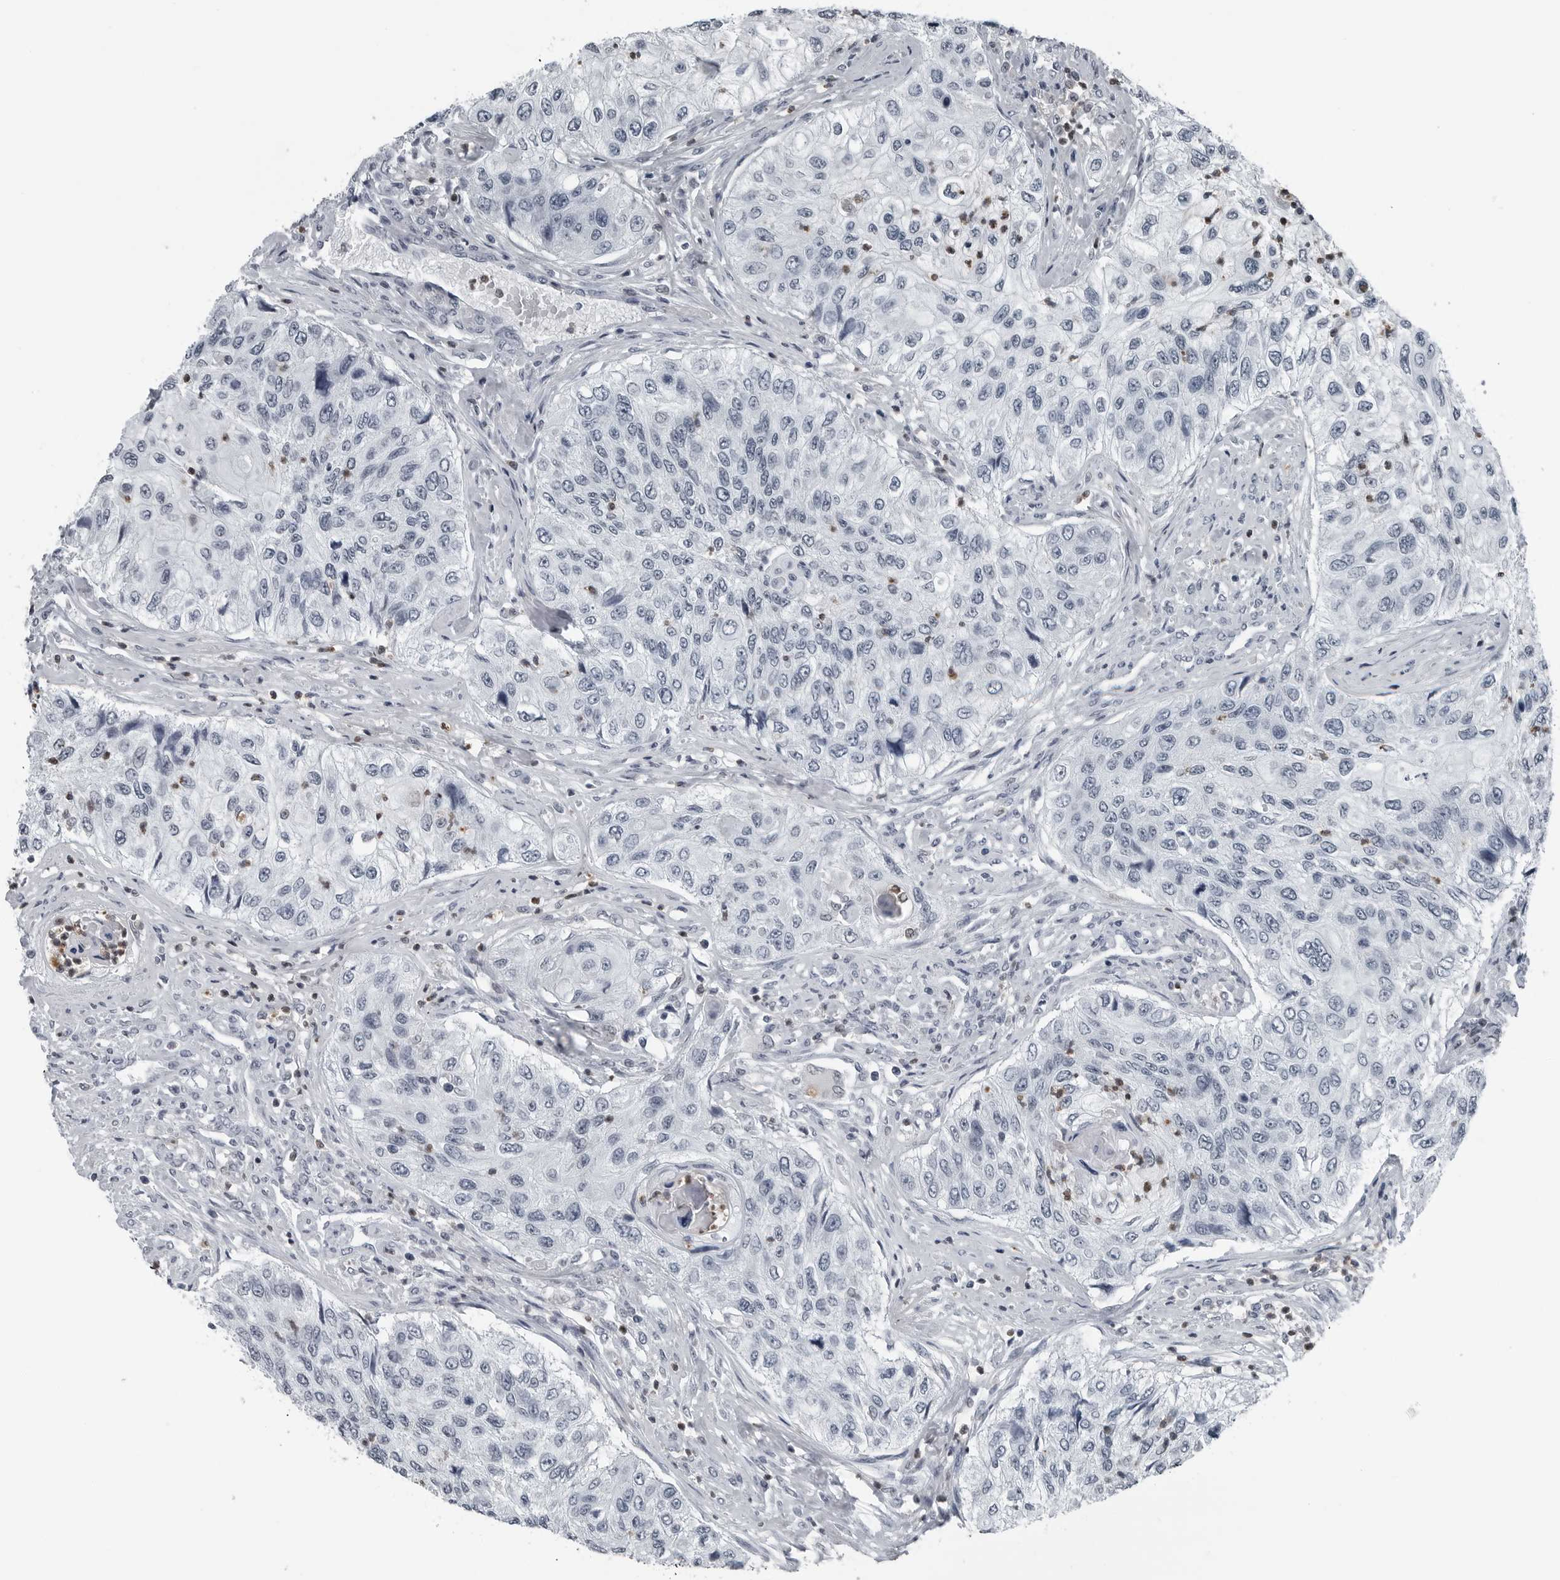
{"staining": {"intensity": "negative", "quantity": "none", "location": "none"}, "tissue": "urothelial cancer", "cell_type": "Tumor cells", "image_type": "cancer", "snomed": [{"axis": "morphology", "description": "Urothelial carcinoma, High grade"}, {"axis": "topography", "description": "Urinary bladder"}], "caption": "DAB (3,3'-diaminobenzidine) immunohistochemical staining of urothelial cancer demonstrates no significant positivity in tumor cells.", "gene": "AKR1A1", "patient": {"sex": "female", "age": 60}}